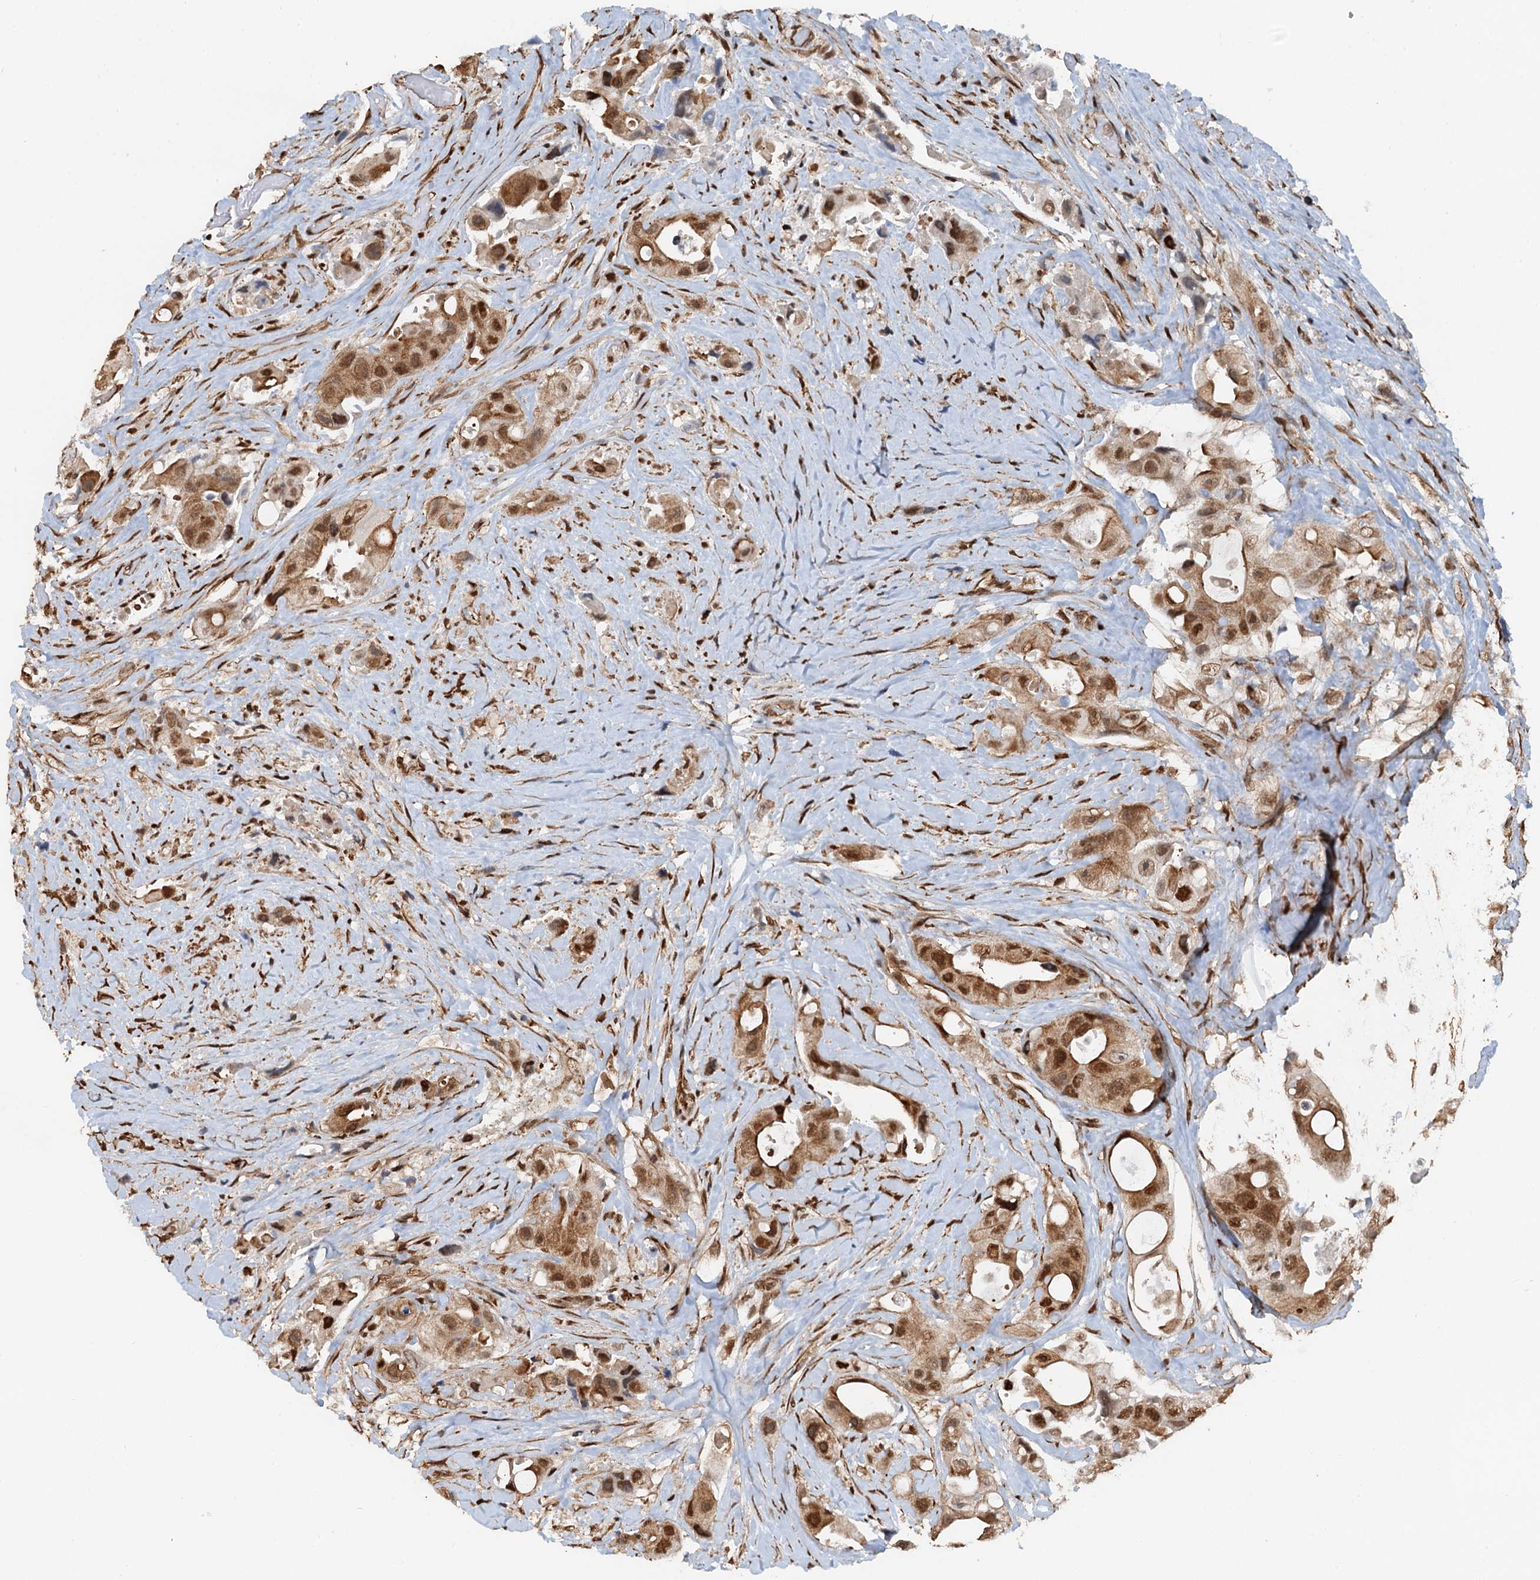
{"staining": {"intensity": "moderate", "quantity": ">75%", "location": "cytoplasmic/membranous,nuclear"}, "tissue": "colorectal cancer", "cell_type": "Tumor cells", "image_type": "cancer", "snomed": [{"axis": "morphology", "description": "Adenocarcinoma, NOS"}, {"axis": "topography", "description": "Colon"}], "caption": "Colorectal cancer tissue demonstrates moderate cytoplasmic/membranous and nuclear positivity in about >75% of tumor cells", "gene": "CFDP1", "patient": {"sex": "female", "age": 46}}